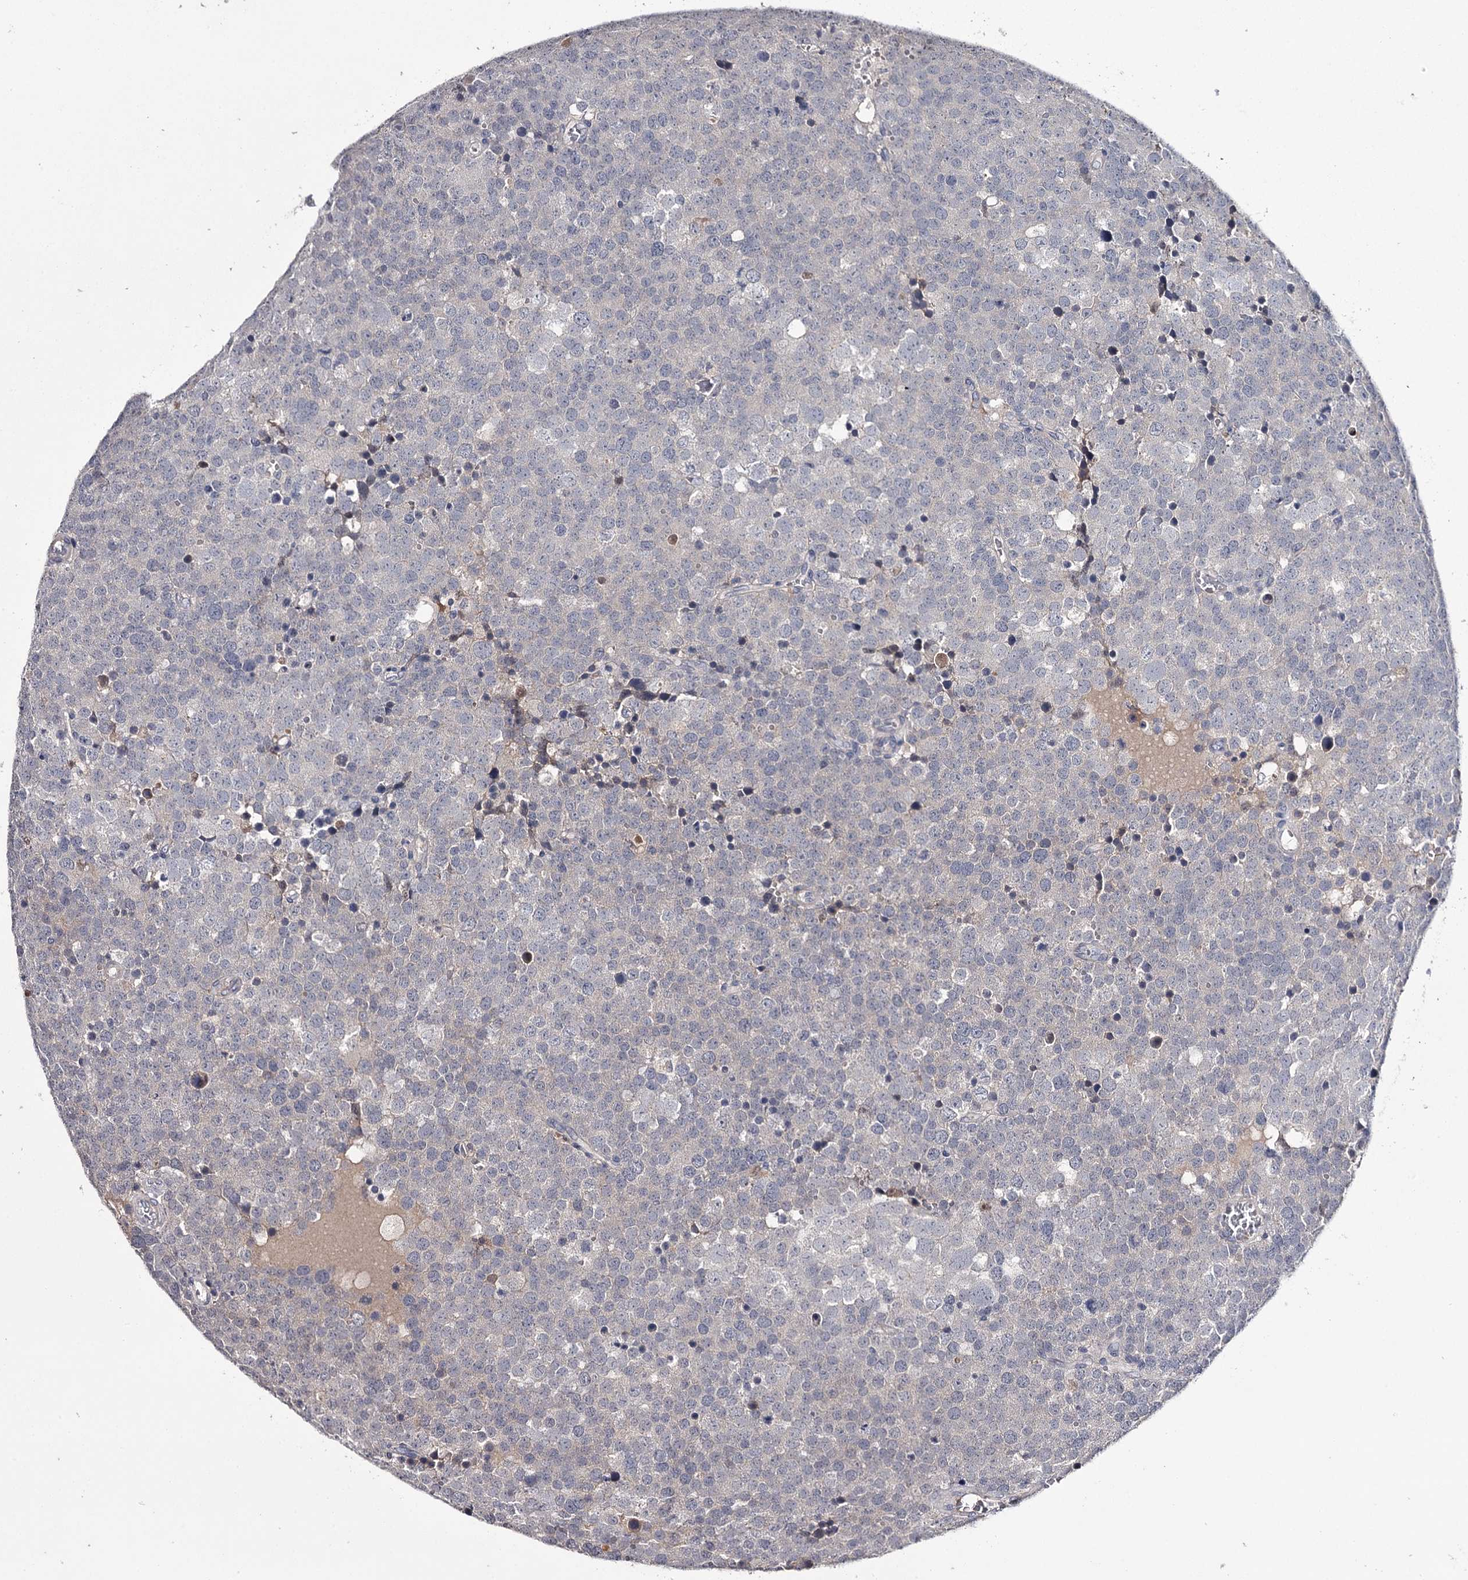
{"staining": {"intensity": "negative", "quantity": "none", "location": "none"}, "tissue": "testis cancer", "cell_type": "Tumor cells", "image_type": "cancer", "snomed": [{"axis": "morphology", "description": "Seminoma, NOS"}, {"axis": "topography", "description": "Testis"}], "caption": "Photomicrograph shows no protein positivity in tumor cells of testis seminoma tissue.", "gene": "FDXACB1", "patient": {"sex": "male", "age": 71}}